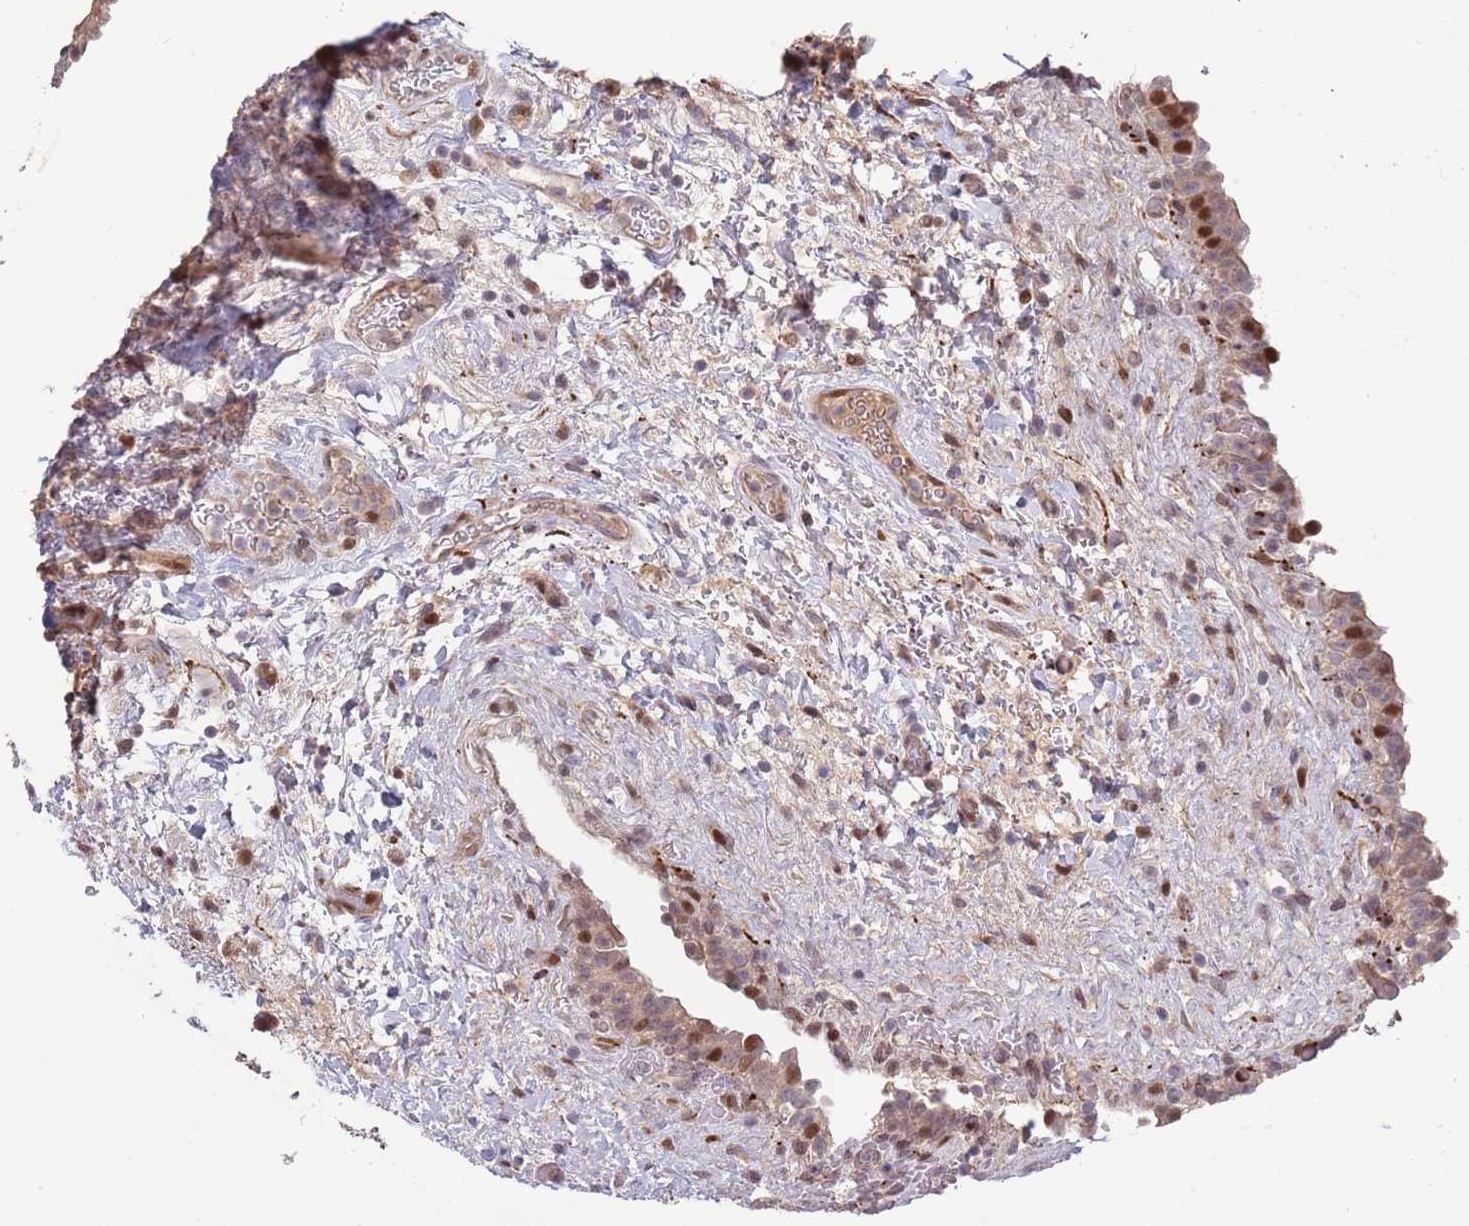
{"staining": {"intensity": "strong", "quantity": "<25%", "location": "nuclear"}, "tissue": "urinary bladder", "cell_type": "Urothelial cells", "image_type": "normal", "snomed": [{"axis": "morphology", "description": "Normal tissue, NOS"}, {"axis": "topography", "description": "Urinary bladder"}], "caption": "Immunohistochemistry histopathology image of benign urinary bladder stained for a protein (brown), which exhibits medium levels of strong nuclear positivity in approximately <25% of urothelial cells.", "gene": "SYNDIG1L", "patient": {"sex": "male", "age": 69}}